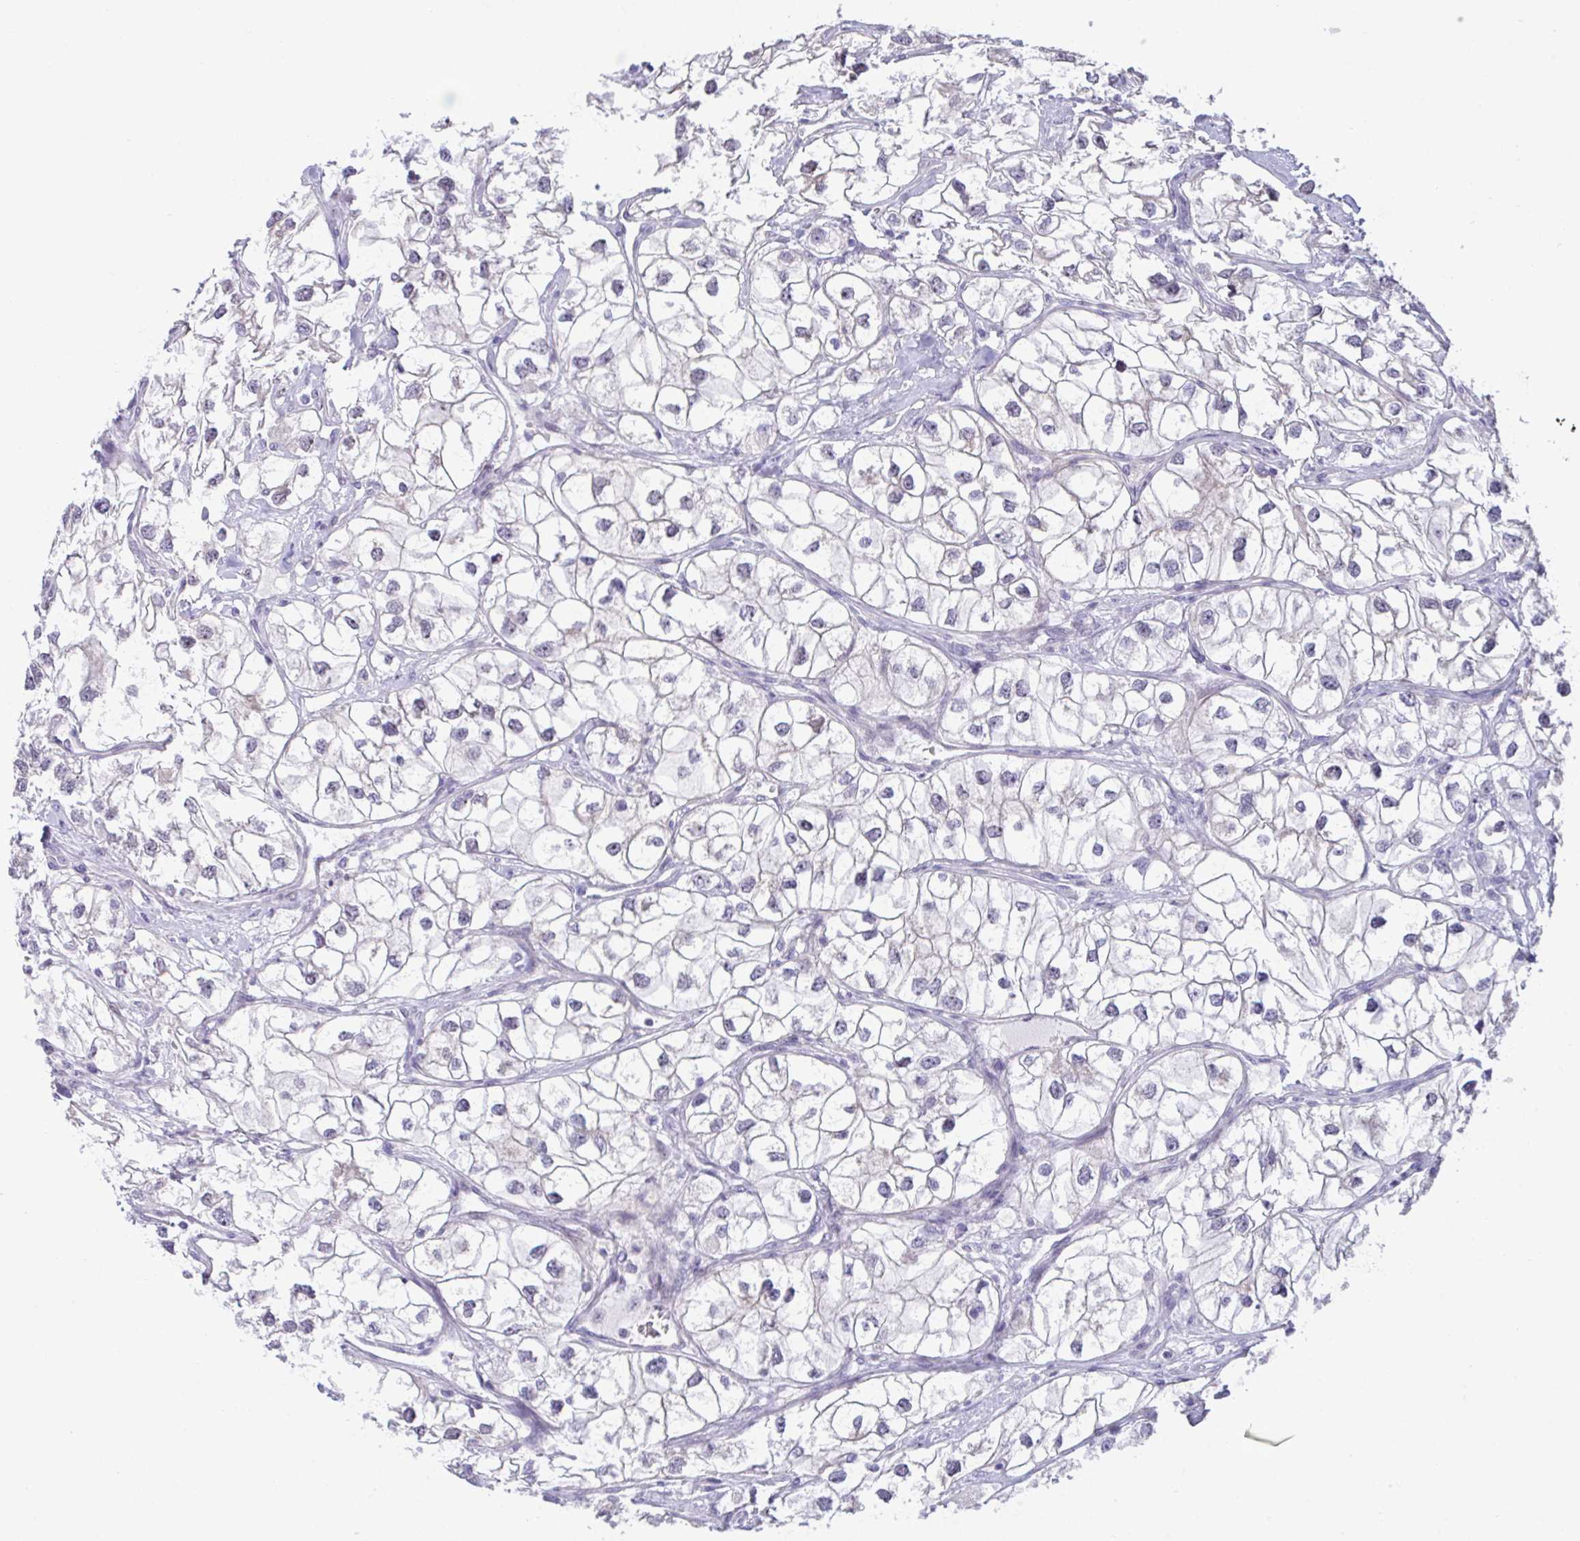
{"staining": {"intensity": "negative", "quantity": "none", "location": "none"}, "tissue": "renal cancer", "cell_type": "Tumor cells", "image_type": "cancer", "snomed": [{"axis": "morphology", "description": "Adenocarcinoma, NOS"}, {"axis": "topography", "description": "Kidney"}], "caption": "Immunohistochemical staining of human renal cancer (adenocarcinoma) reveals no significant staining in tumor cells.", "gene": "USP35", "patient": {"sex": "male", "age": 59}}